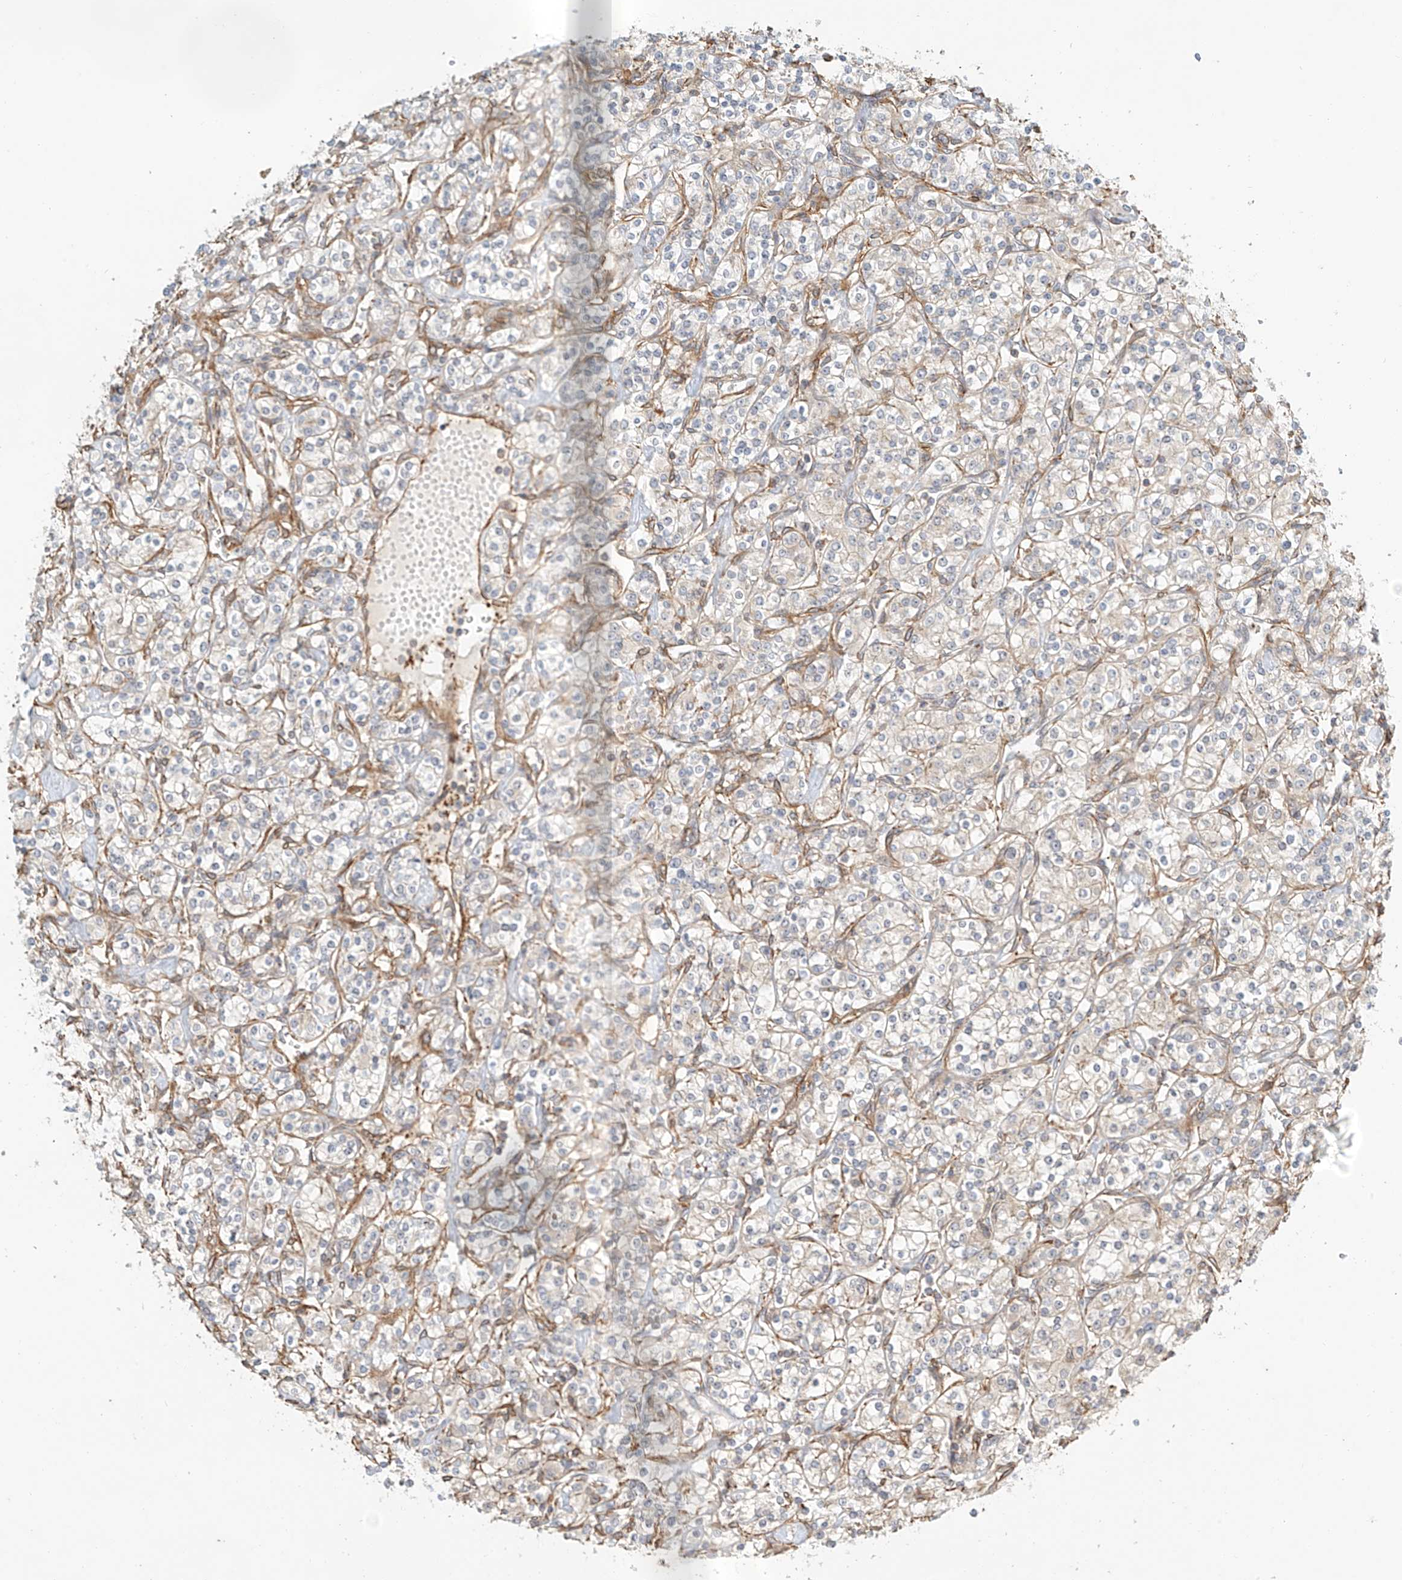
{"staining": {"intensity": "negative", "quantity": "none", "location": "none"}, "tissue": "renal cancer", "cell_type": "Tumor cells", "image_type": "cancer", "snomed": [{"axis": "morphology", "description": "Adenocarcinoma, NOS"}, {"axis": "topography", "description": "Kidney"}], "caption": "DAB (3,3'-diaminobenzidine) immunohistochemical staining of renal adenocarcinoma displays no significant expression in tumor cells.", "gene": "CSMD3", "patient": {"sex": "male", "age": 77}}